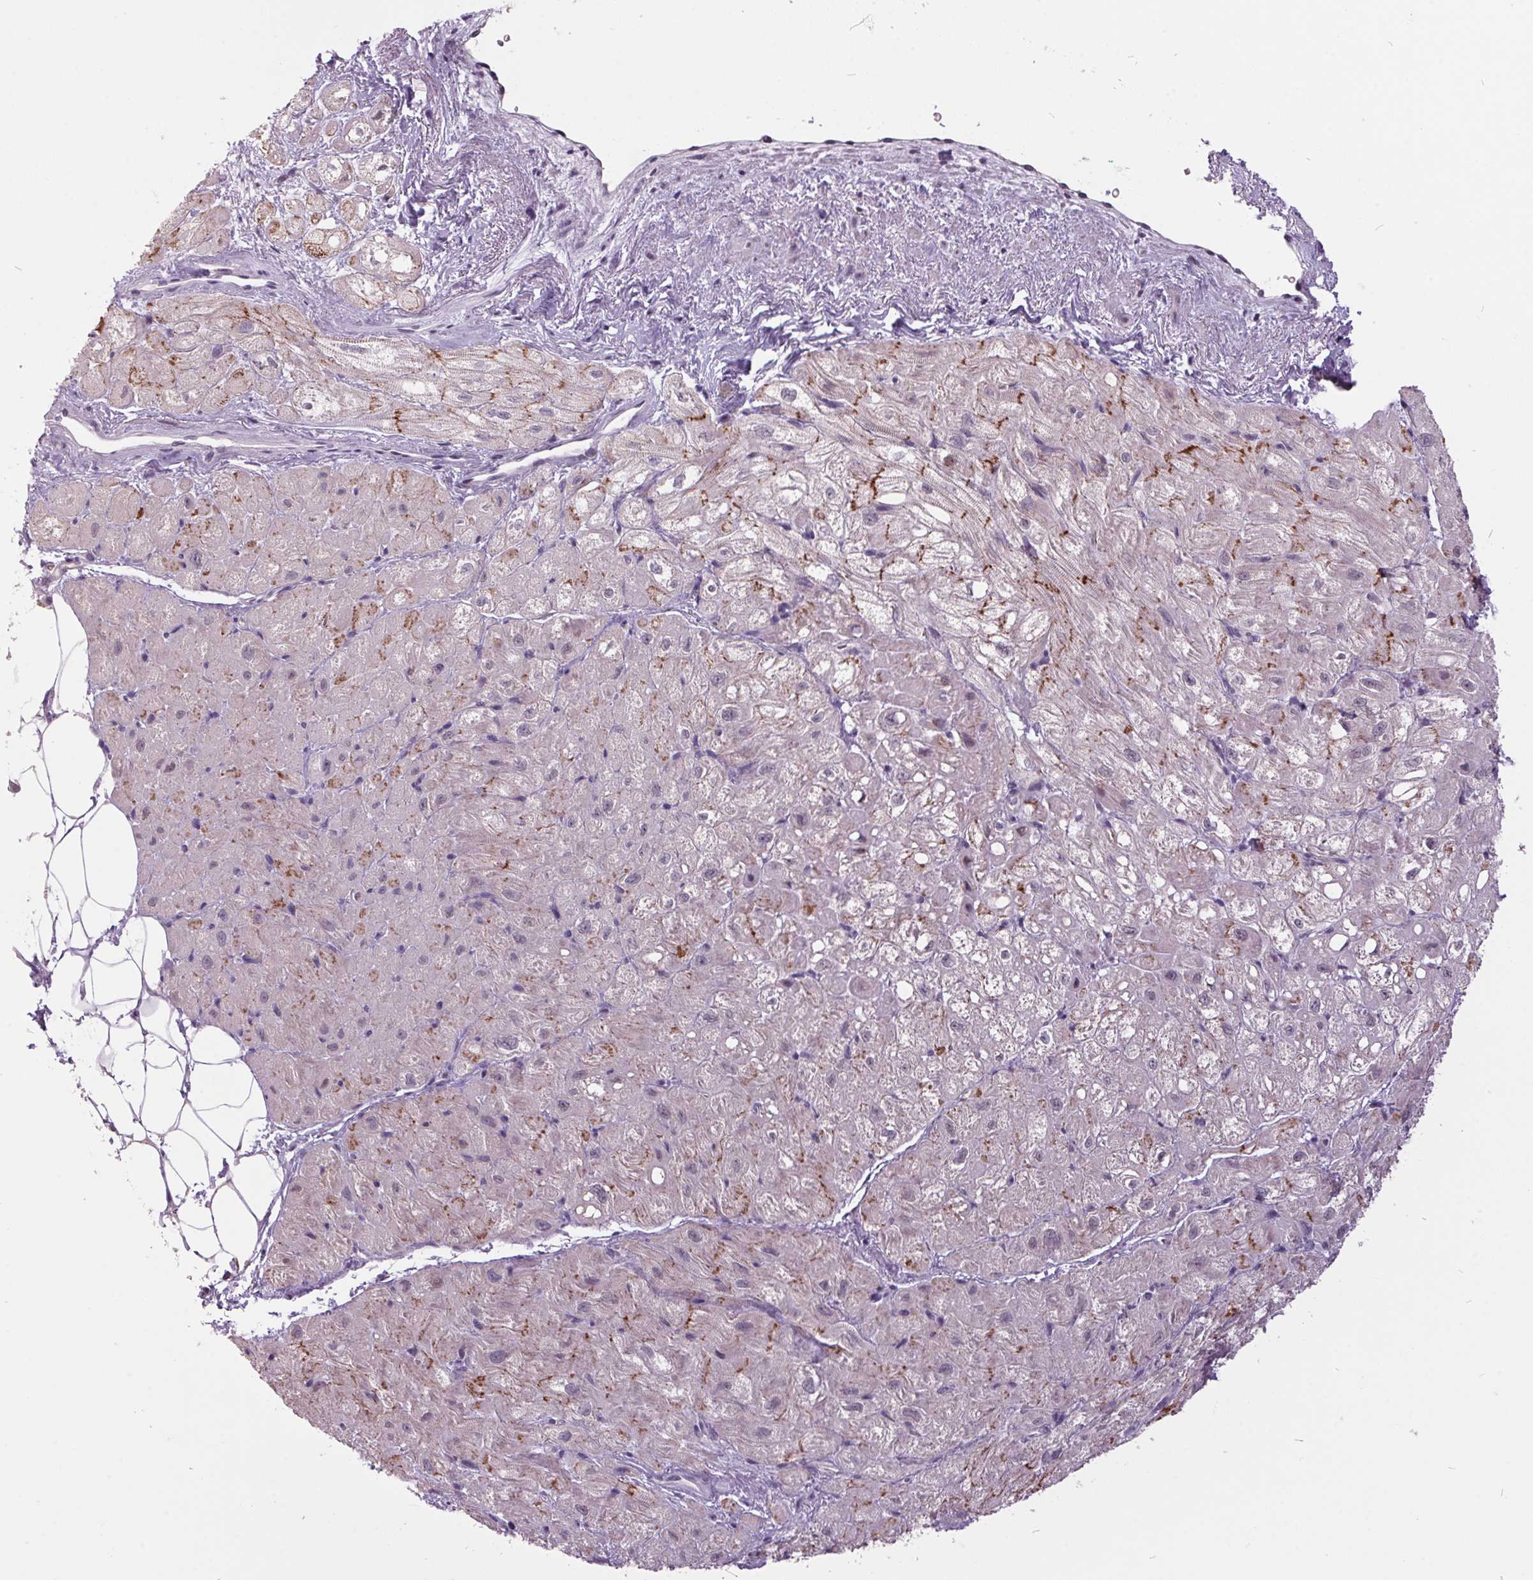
{"staining": {"intensity": "weak", "quantity": "25%-75%", "location": "cytoplasmic/membranous"}, "tissue": "heart muscle", "cell_type": "Cardiomyocytes", "image_type": "normal", "snomed": [{"axis": "morphology", "description": "Normal tissue, NOS"}, {"axis": "topography", "description": "Heart"}], "caption": "Approximately 25%-75% of cardiomyocytes in unremarkable human heart muscle demonstrate weak cytoplasmic/membranous protein positivity as visualized by brown immunohistochemical staining.", "gene": "C2orf16", "patient": {"sex": "female", "age": 69}}